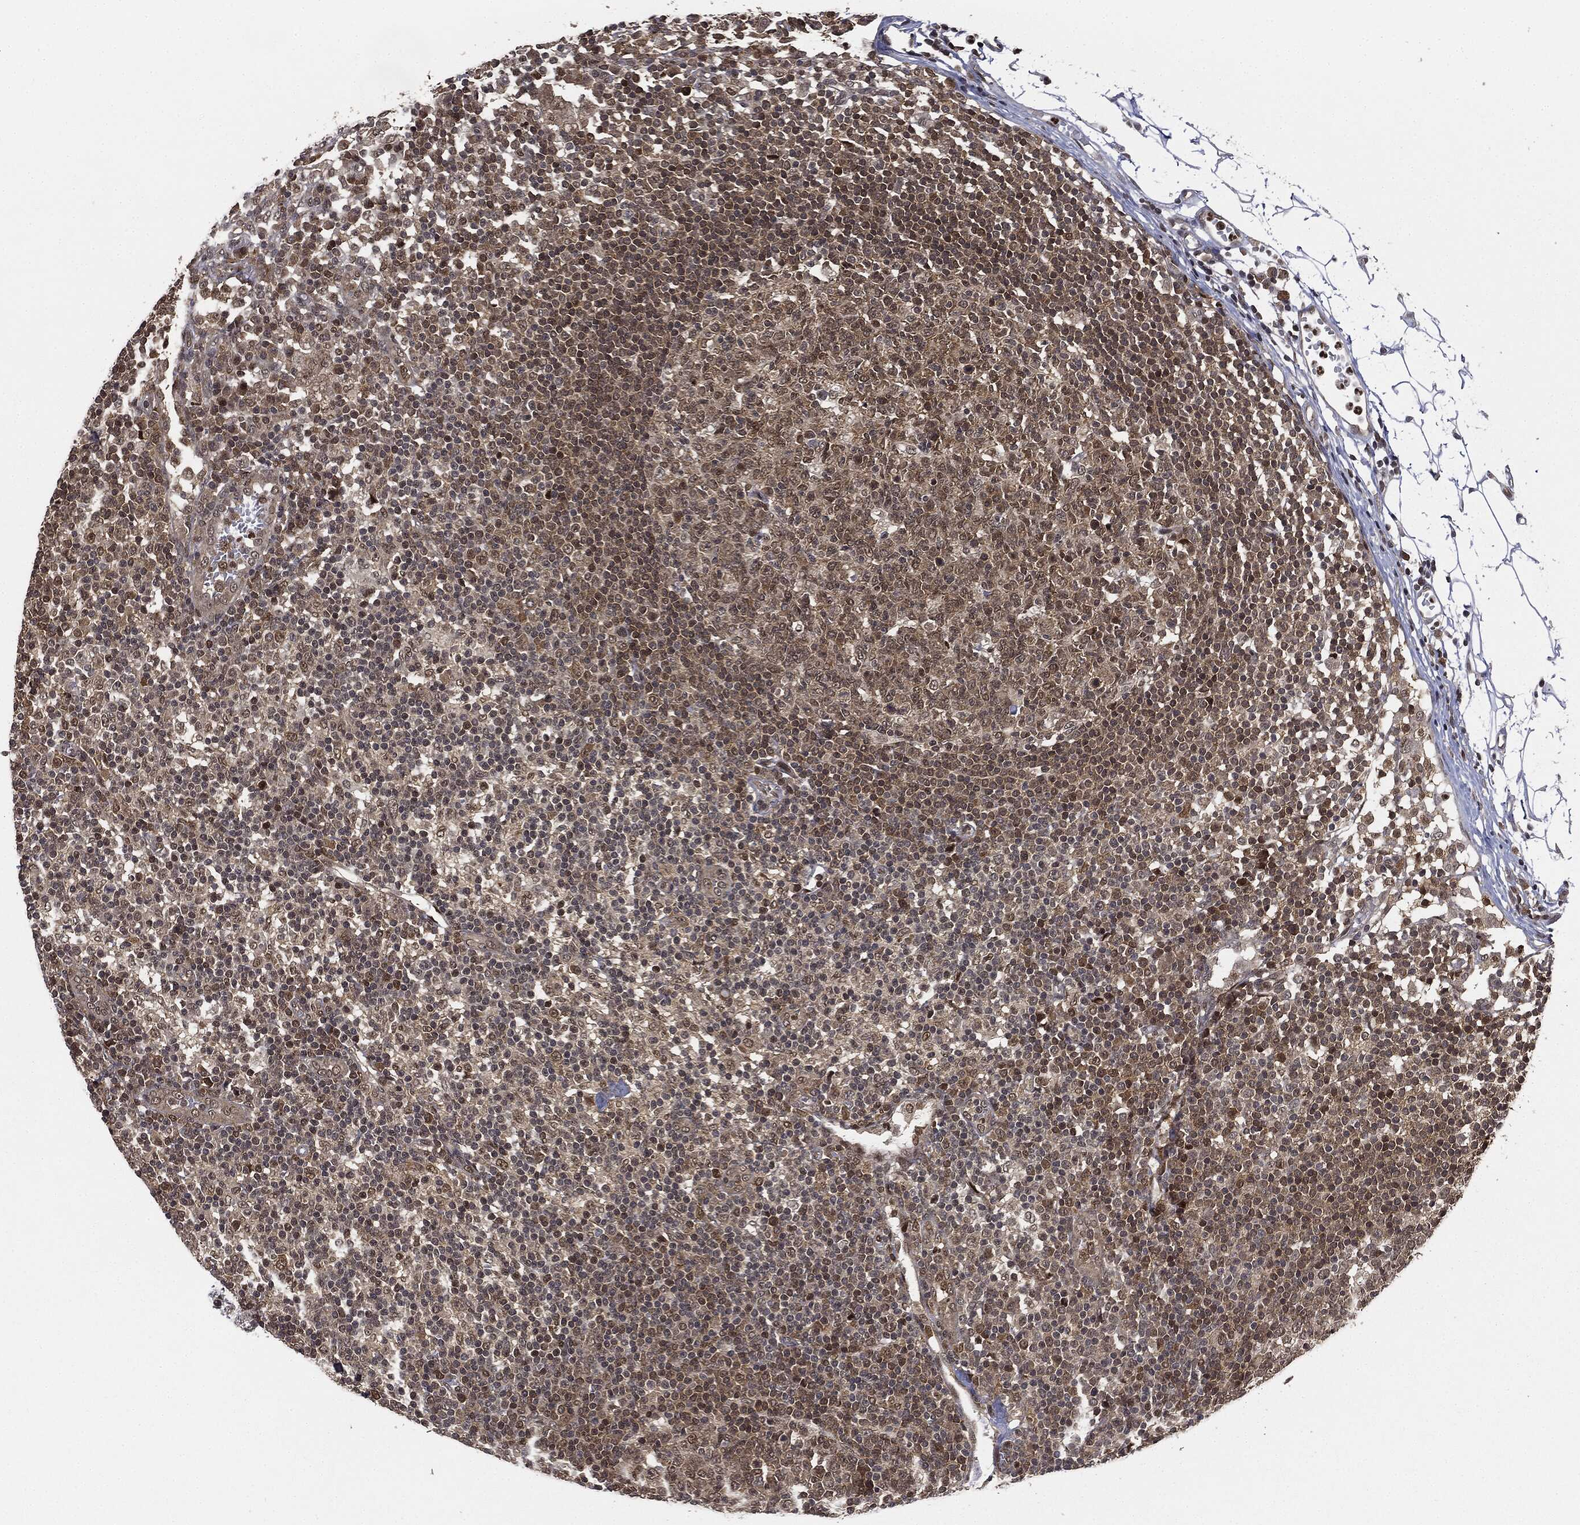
{"staining": {"intensity": "weak", "quantity": "25%-75%", "location": "cytoplasmic/membranous"}, "tissue": "lymph node", "cell_type": "Germinal center cells", "image_type": "normal", "snomed": [{"axis": "morphology", "description": "Normal tissue, NOS"}, {"axis": "topography", "description": "Lymph node"}, {"axis": "topography", "description": "Salivary gland"}], "caption": "Germinal center cells display low levels of weak cytoplasmic/membranous positivity in approximately 25%-75% of cells in benign lymph node. The staining was performed using DAB, with brown indicating positive protein expression. Nuclei are stained blue with hematoxylin.", "gene": "TBC1D22A", "patient": {"sex": "male", "age": 83}}